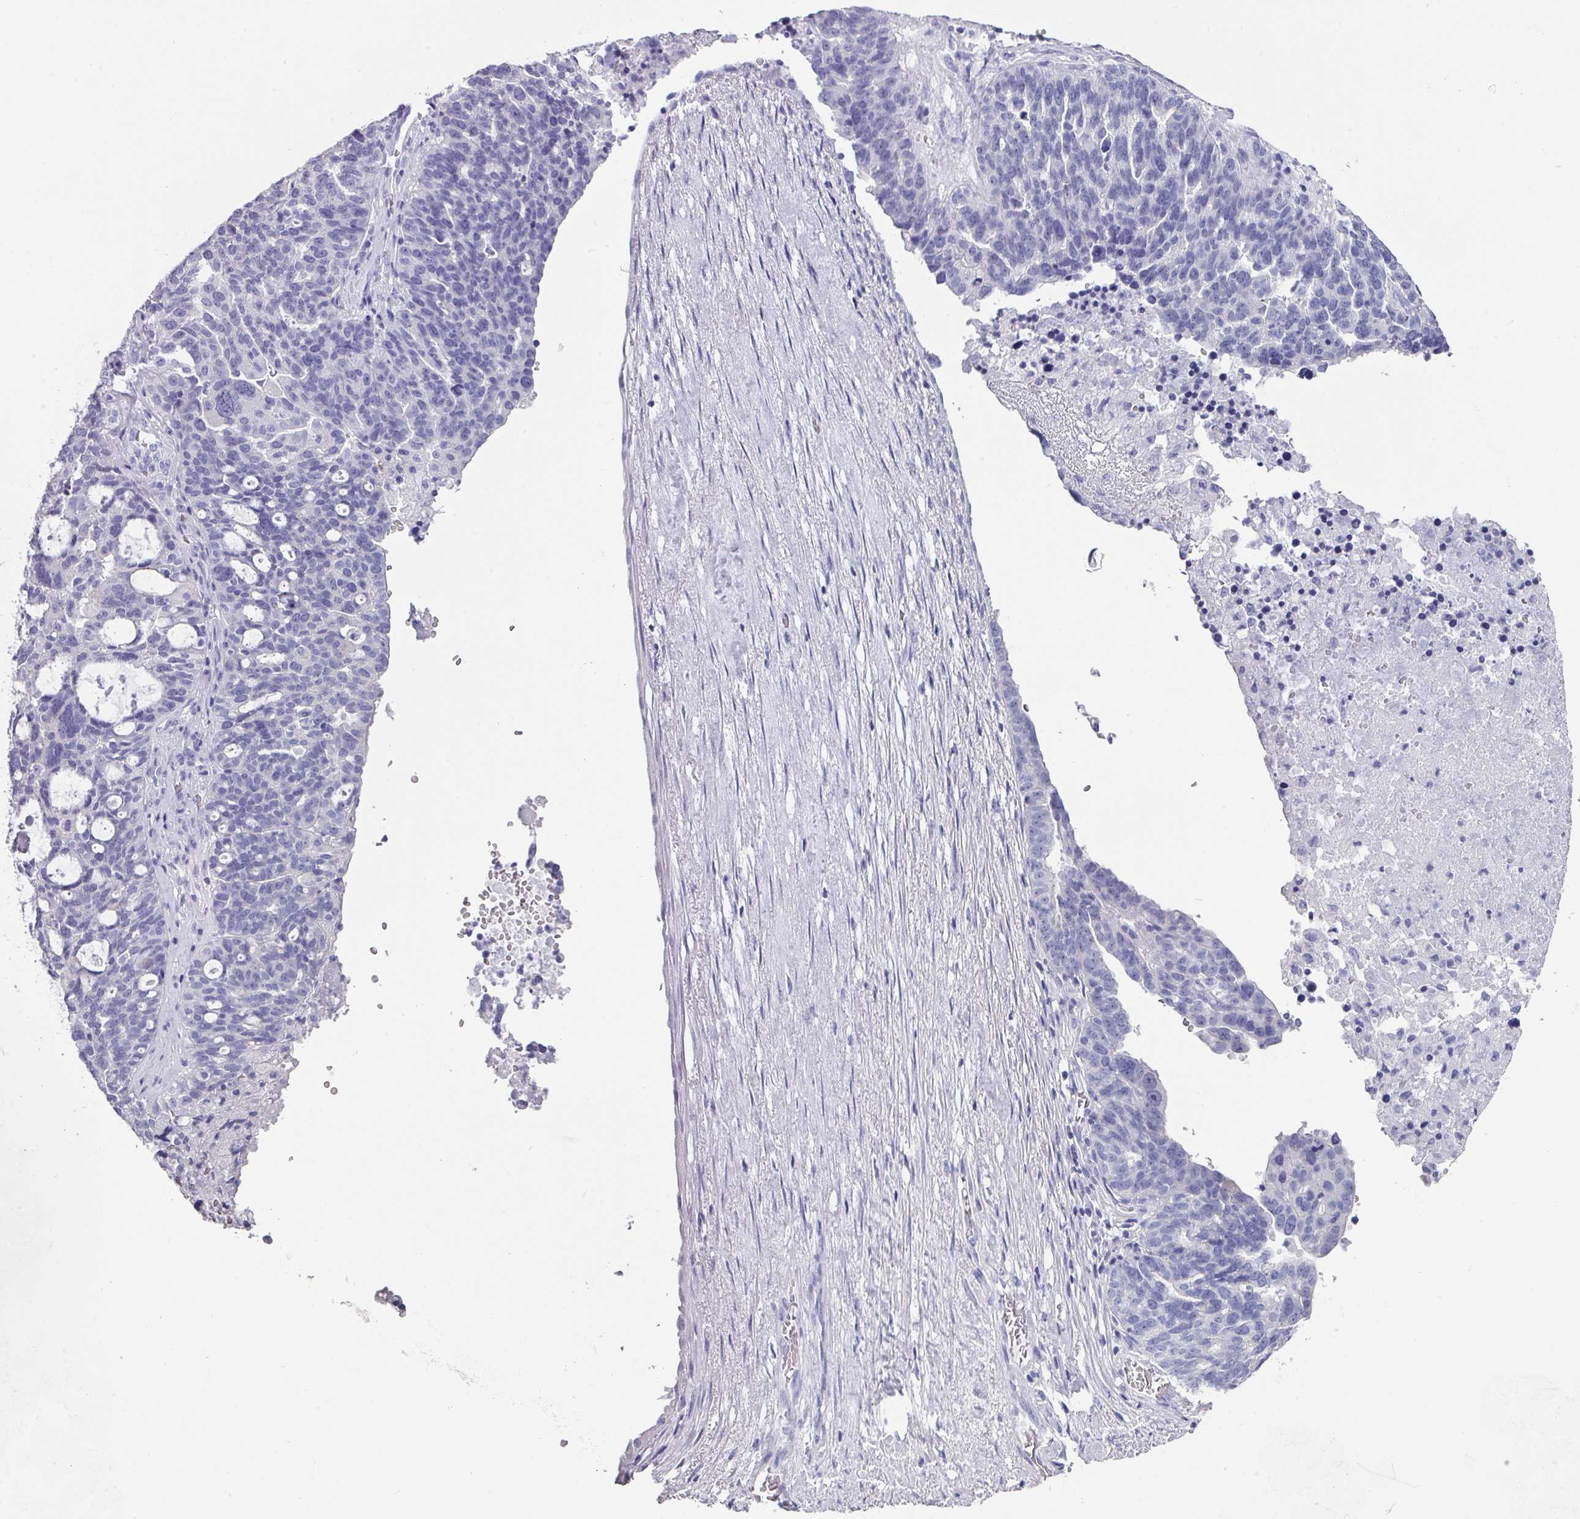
{"staining": {"intensity": "negative", "quantity": "none", "location": "none"}, "tissue": "ovarian cancer", "cell_type": "Tumor cells", "image_type": "cancer", "snomed": [{"axis": "morphology", "description": "Cystadenocarcinoma, serous, NOS"}, {"axis": "topography", "description": "Ovary"}], "caption": "Serous cystadenocarcinoma (ovarian) was stained to show a protein in brown. There is no significant expression in tumor cells.", "gene": "PEX10", "patient": {"sex": "female", "age": 59}}